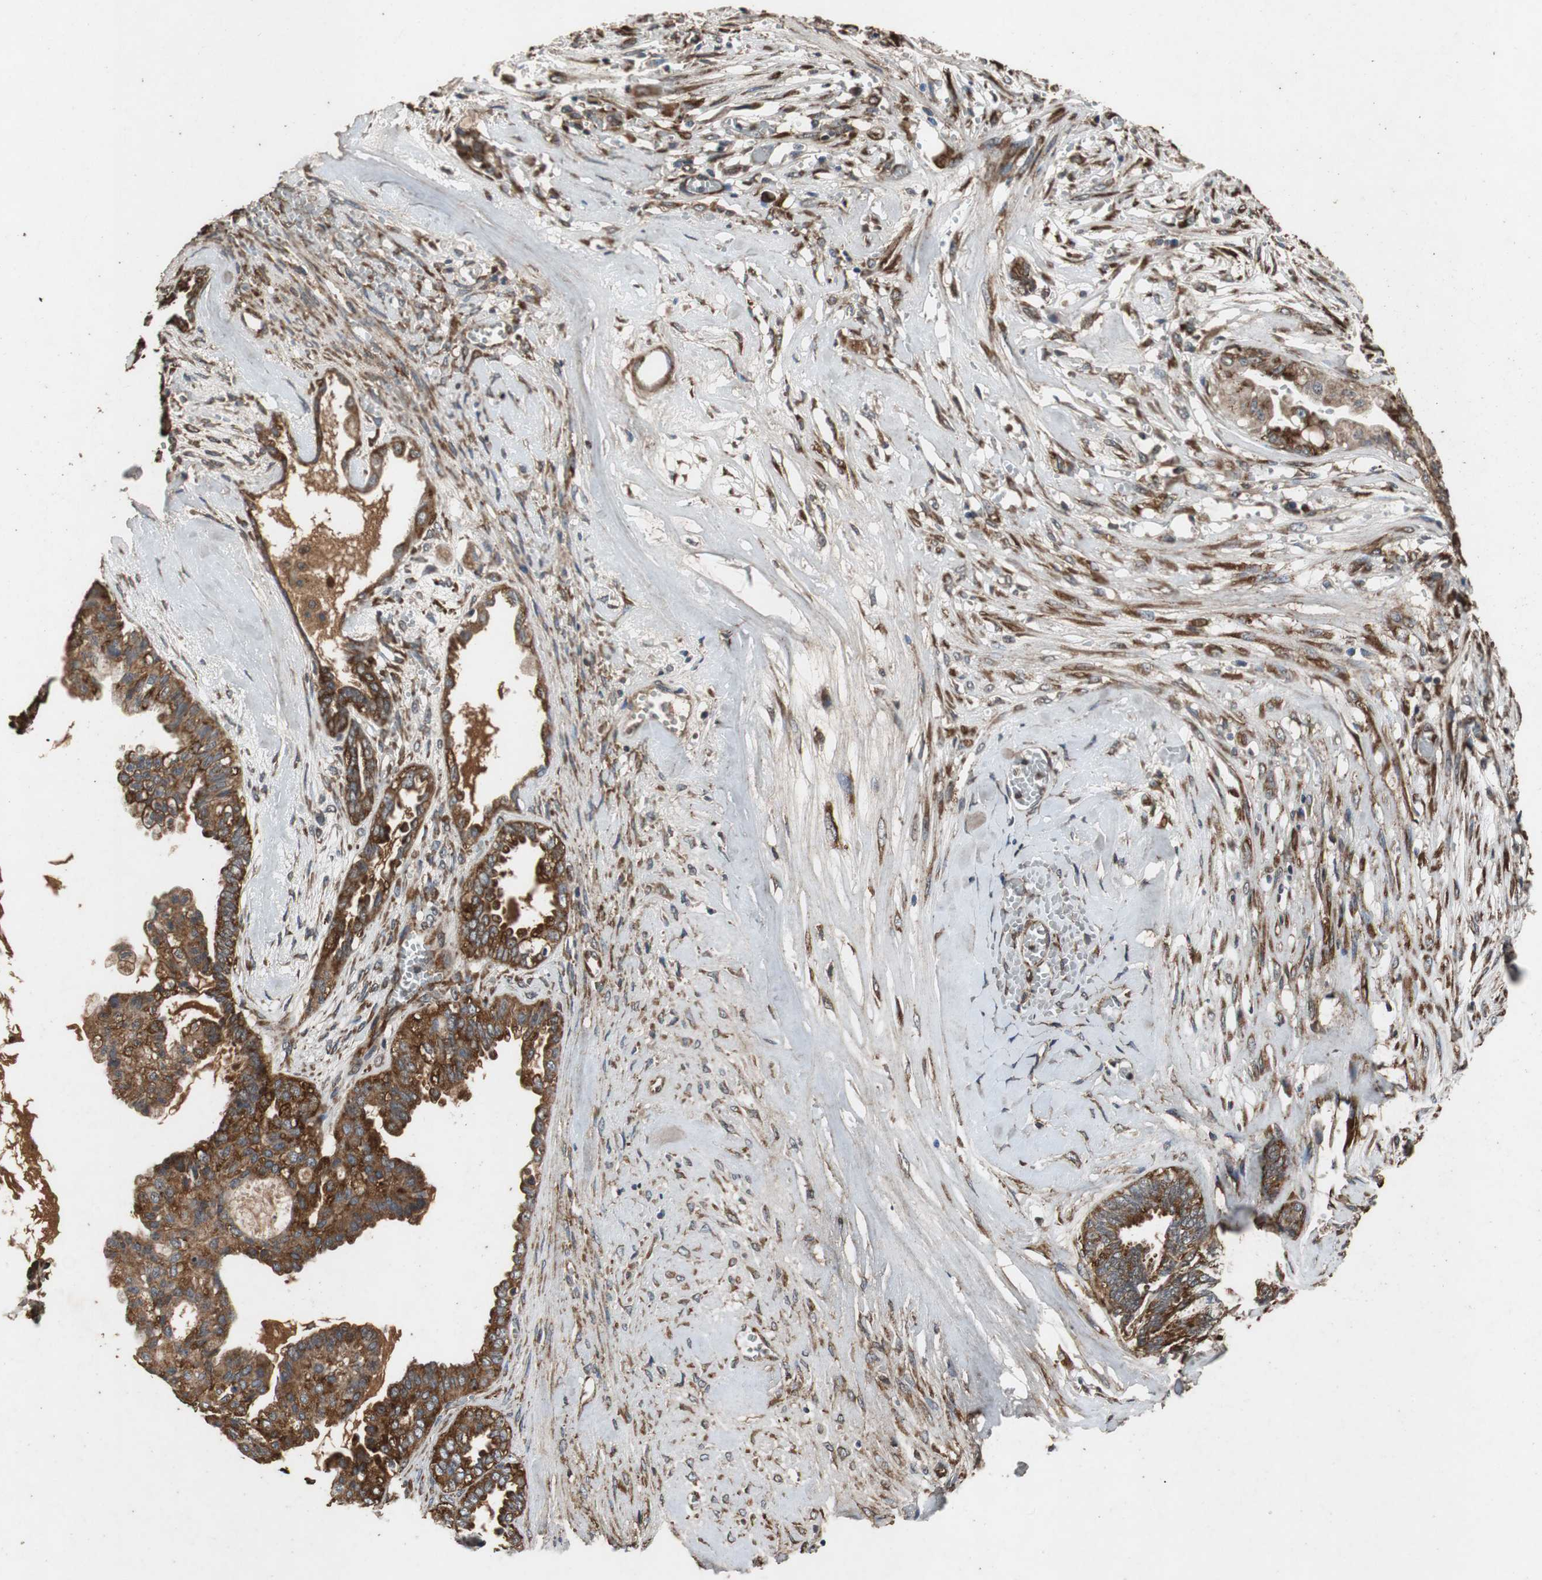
{"staining": {"intensity": "strong", "quantity": ">75%", "location": "cytoplasmic/membranous"}, "tissue": "ovarian cancer", "cell_type": "Tumor cells", "image_type": "cancer", "snomed": [{"axis": "morphology", "description": "Carcinoma, NOS"}, {"axis": "morphology", "description": "Carcinoma, endometroid"}, {"axis": "topography", "description": "Ovary"}], "caption": "Ovarian cancer (endometroid carcinoma) stained with immunohistochemistry exhibits strong cytoplasmic/membranous expression in about >75% of tumor cells.", "gene": "NAA10", "patient": {"sex": "female", "age": 50}}